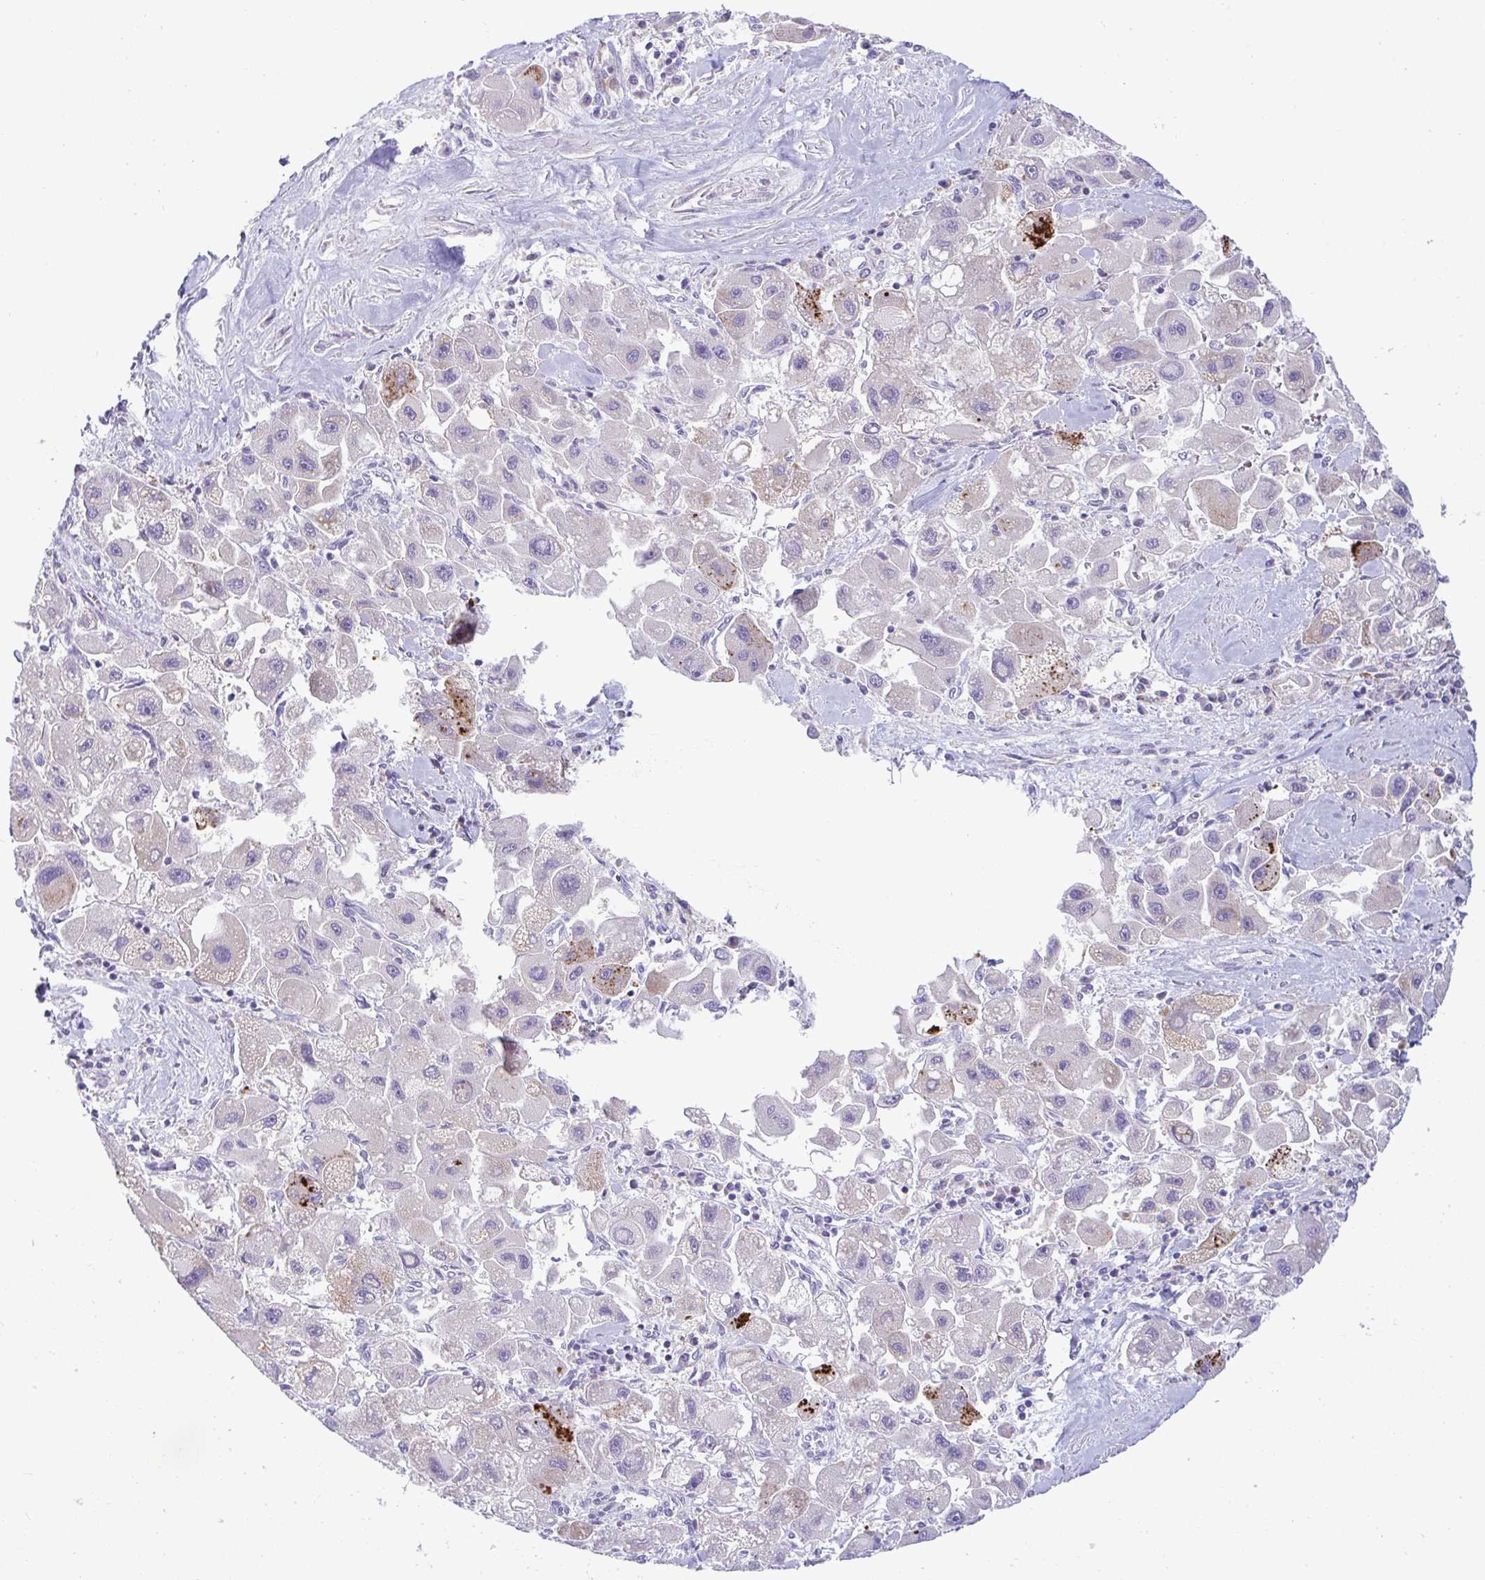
{"staining": {"intensity": "moderate", "quantity": "<25%", "location": "cytoplasmic/membranous"}, "tissue": "liver cancer", "cell_type": "Tumor cells", "image_type": "cancer", "snomed": [{"axis": "morphology", "description": "Carcinoma, Hepatocellular, NOS"}, {"axis": "topography", "description": "Liver"}], "caption": "Protein expression analysis of human hepatocellular carcinoma (liver) reveals moderate cytoplasmic/membranous positivity in approximately <25% of tumor cells.", "gene": "DTX3", "patient": {"sex": "male", "age": 24}}